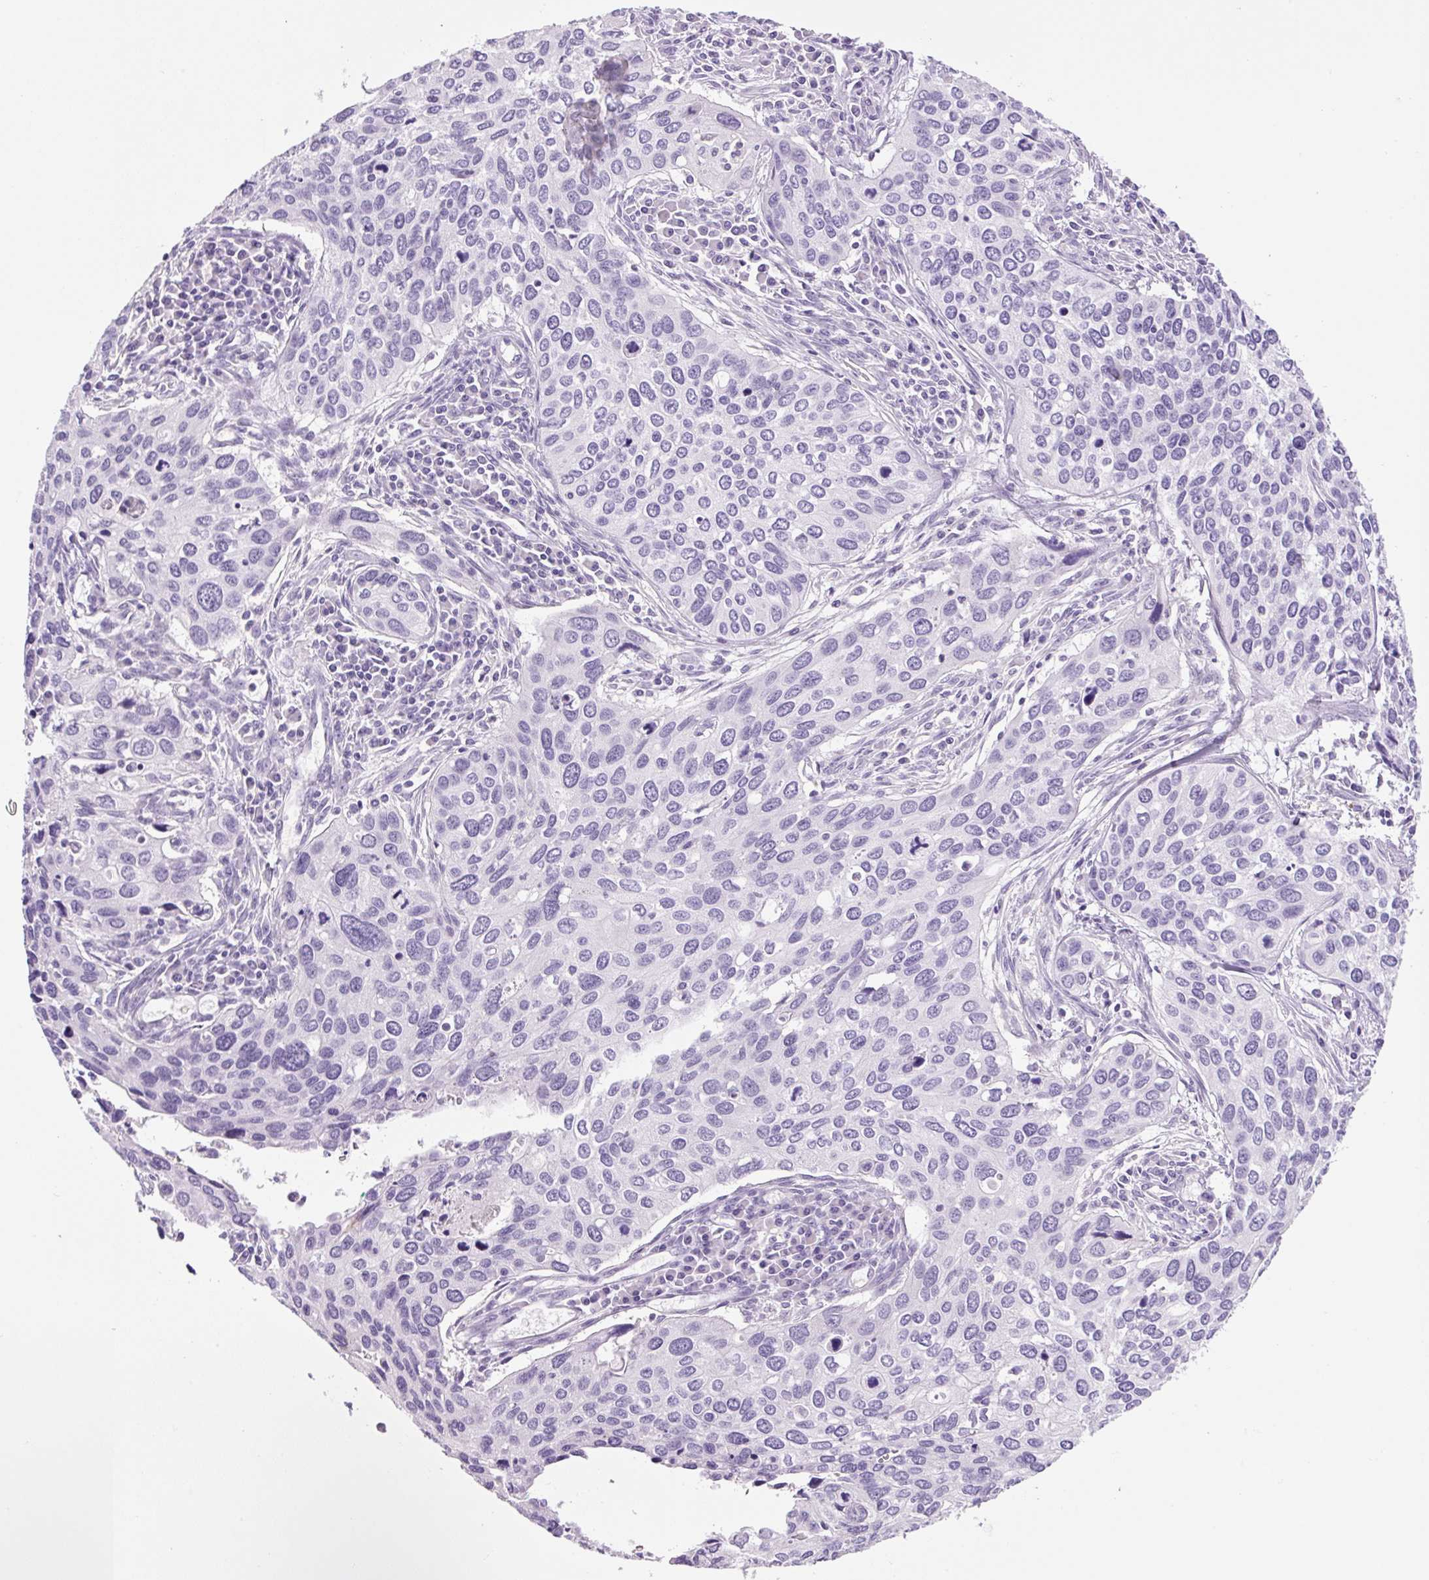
{"staining": {"intensity": "negative", "quantity": "none", "location": "none"}, "tissue": "cervical cancer", "cell_type": "Tumor cells", "image_type": "cancer", "snomed": [{"axis": "morphology", "description": "Squamous cell carcinoma, NOS"}, {"axis": "topography", "description": "Cervix"}], "caption": "The IHC micrograph has no significant positivity in tumor cells of cervical squamous cell carcinoma tissue. (DAB (3,3'-diaminobenzidine) immunohistochemistry (IHC), high magnification).", "gene": "PRRT1", "patient": {"sex": "female", "age": 55}}